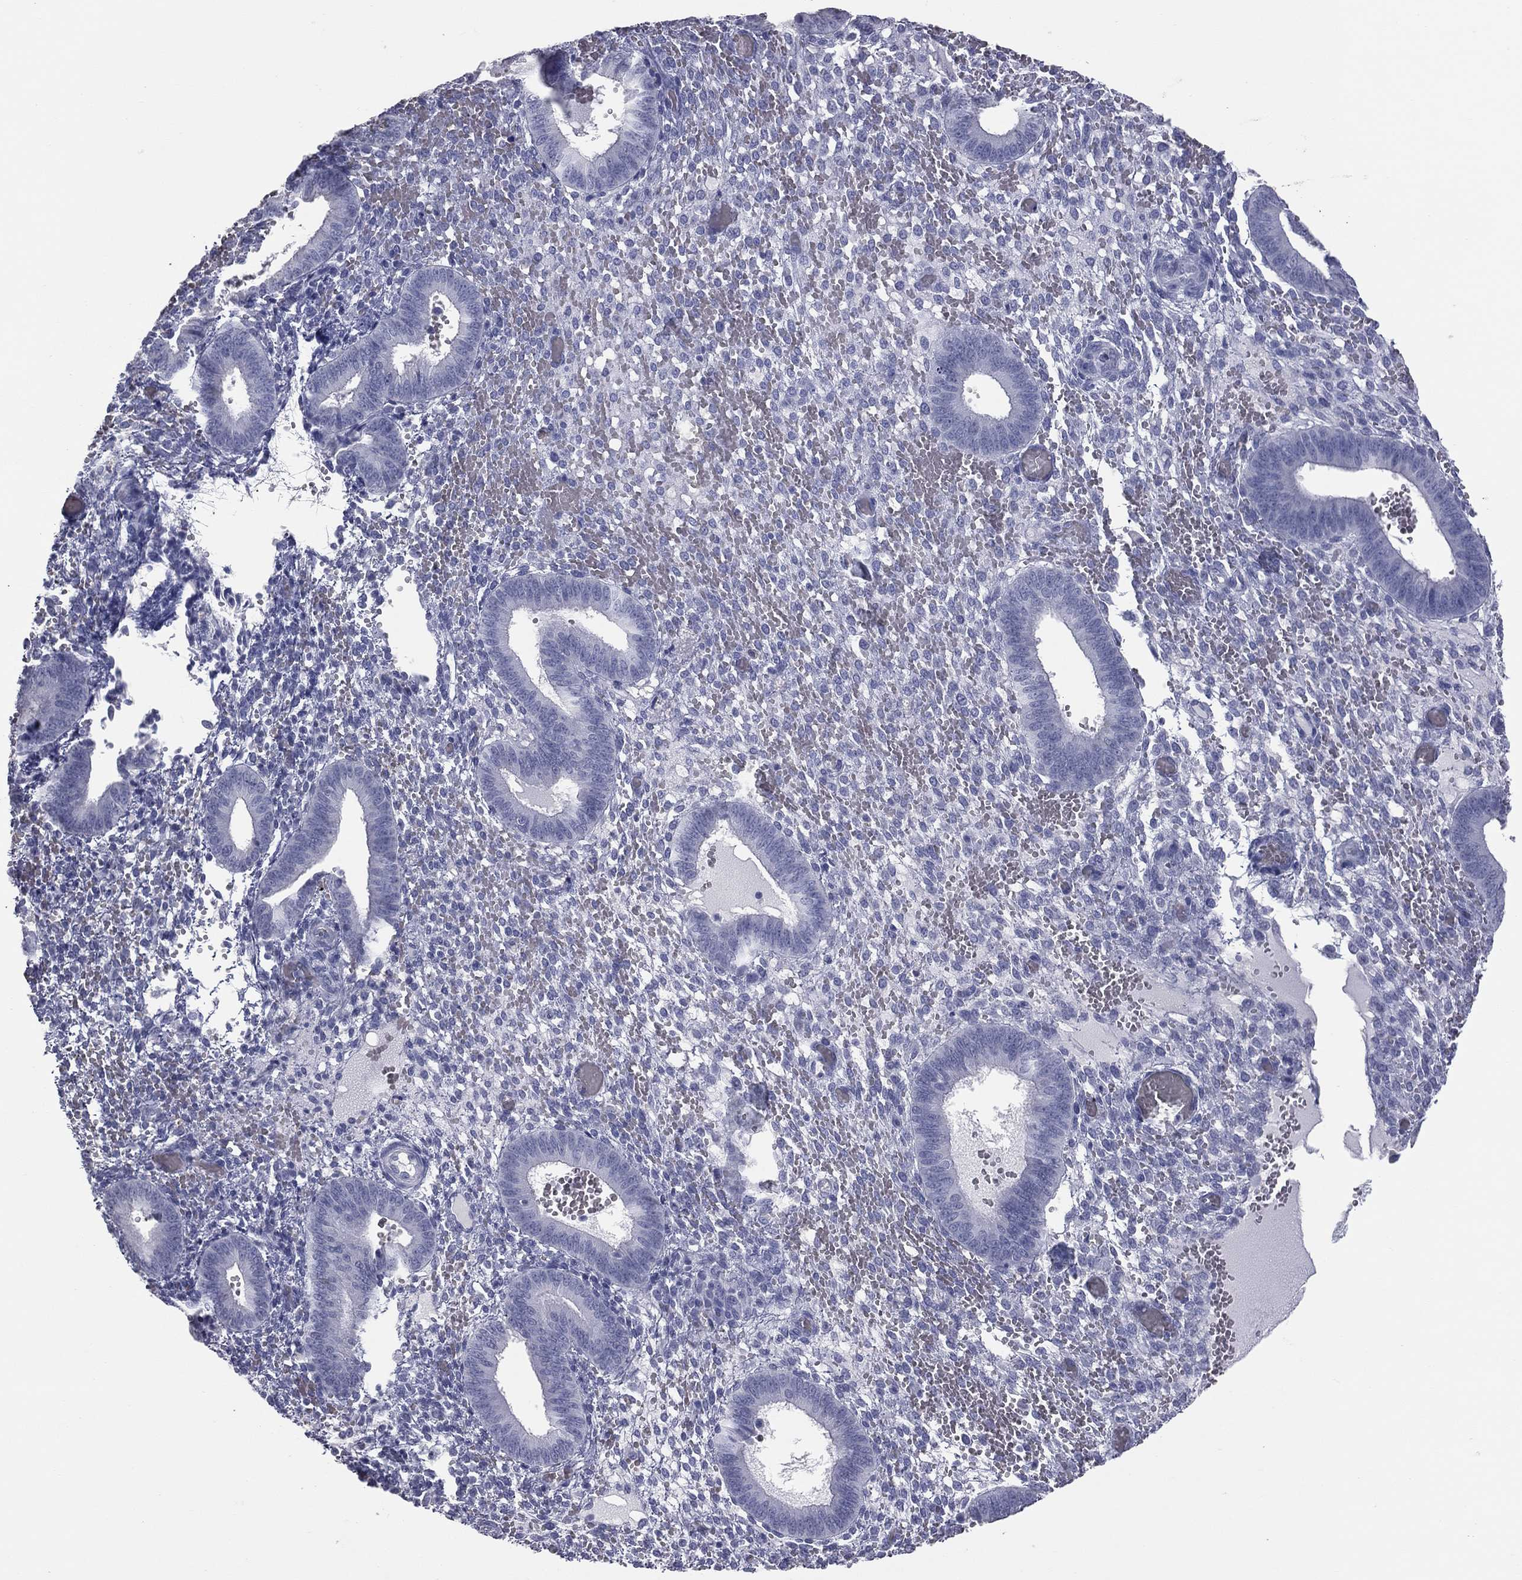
{"staining": {"intensity": "negative", "quantity": "none", "location": "none"}, "tissue": "endometrium", "cell_type": "Cells in endometrial stroma", "image_type": "normal", "snomed": [{"axis": "morphology", "description": "Normal tissue, NOS"}, {"axis": "topography", "description": "Endometrium"}], "caption": "DAB (3,3'-diaminobenzidine) immunohistochemical staining of benign human endometrium exhibits no significant expression in cells in endometrial stroma. Brightfield microscopy of immunohistochemistry stained with DAB (brown) and hematoxylin (blue), captured at high magnification.", "gene": "ESX1", "patient": {"sex": "female", "age": 42}}